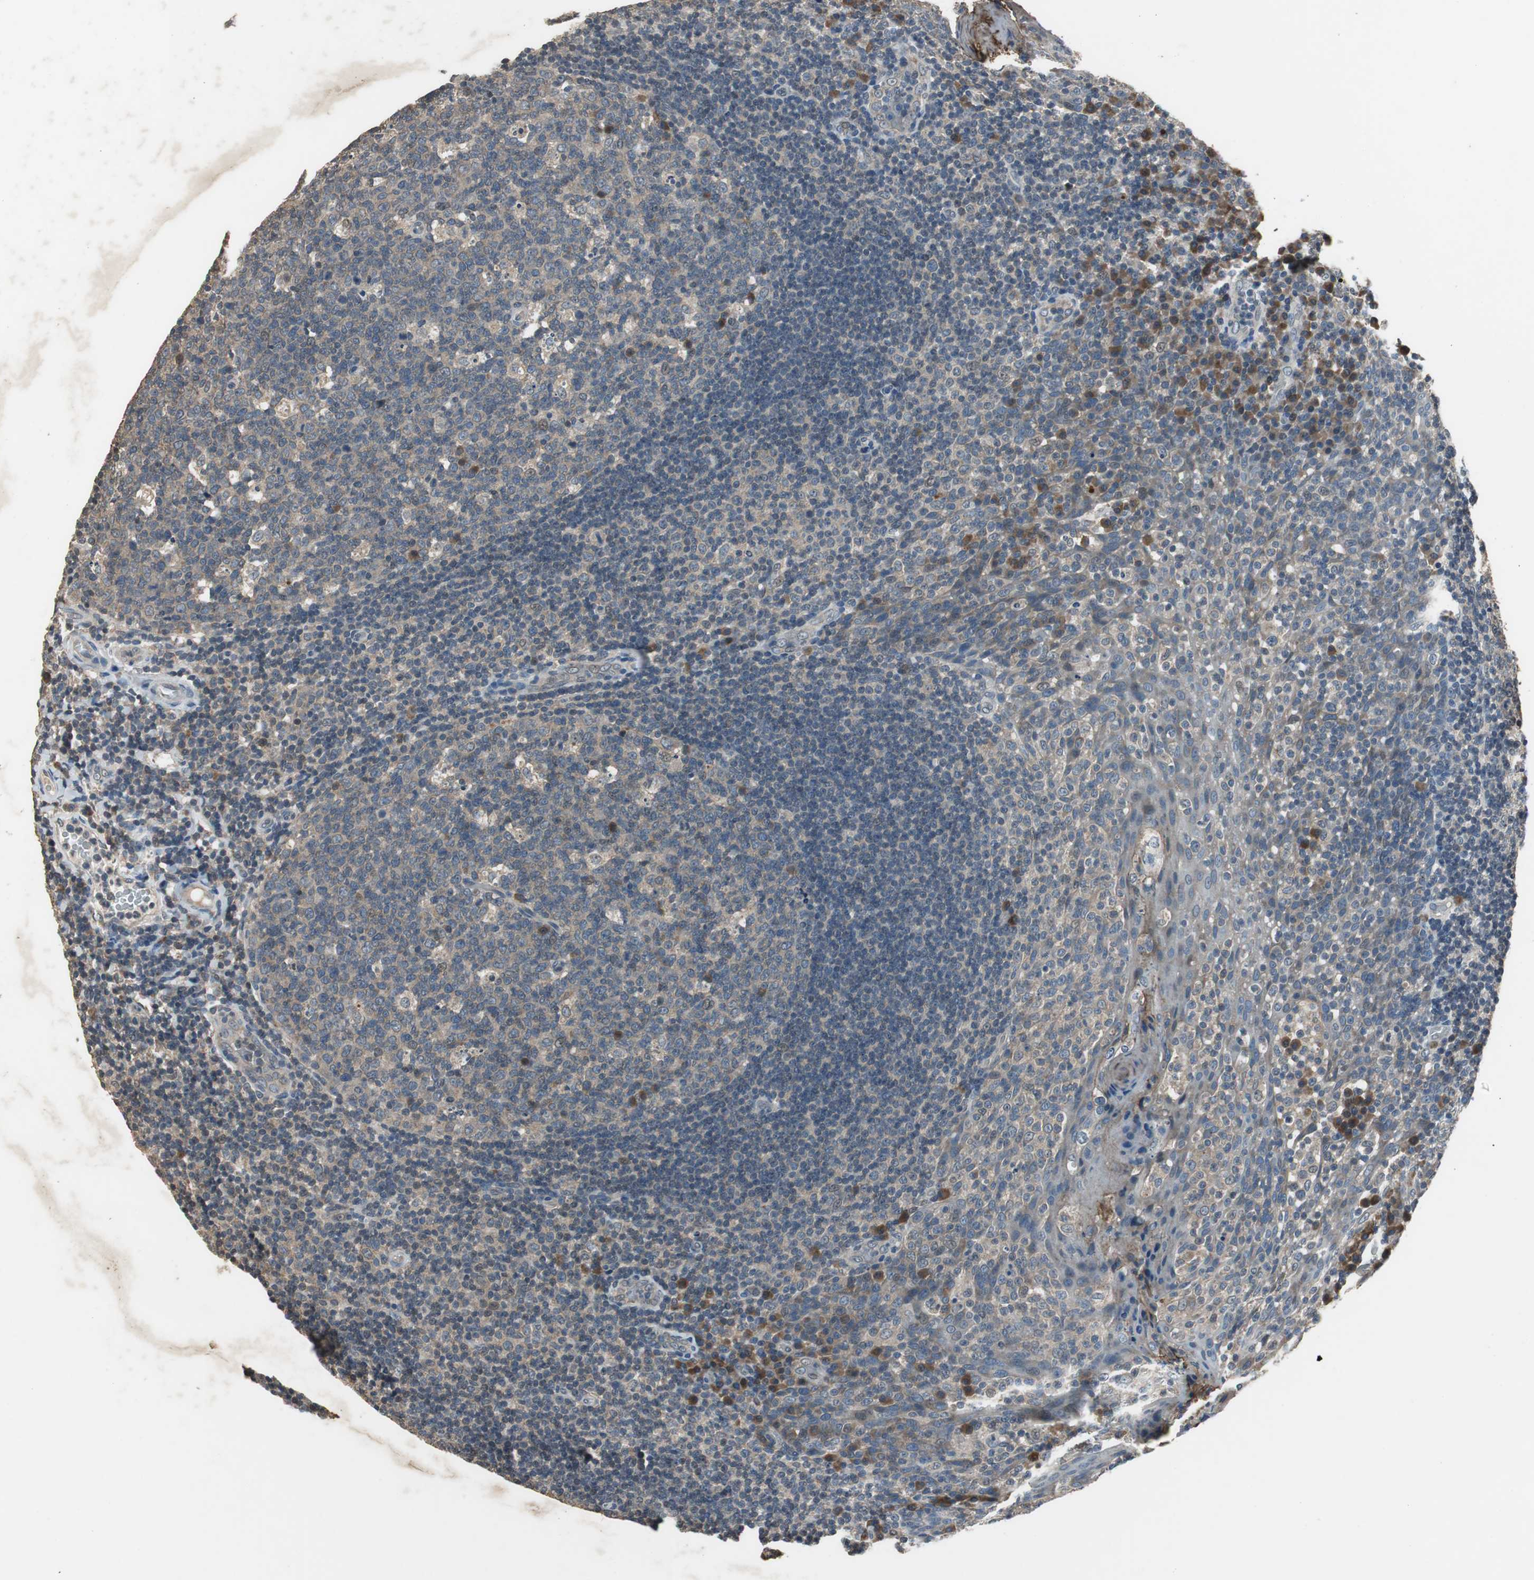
{"staining": {"intensity": "weak", "quantity": "<25%", "location": "cytoplasmic/membranous"}, "tissue": "tonsil", "cell_type": "Germinal center cells", "image_type": "normal", "snomed": [{"axis": "morphology", "description": "Normal tissue, NOS"}, {"axis": "topography", "description": "Tonsil"}], "caption": "An image of tonsil stained for a protein shows no brown staining in germinal center cells.", "gene": "PI4KB", "patient": {"sex": "male", "age": 17}}